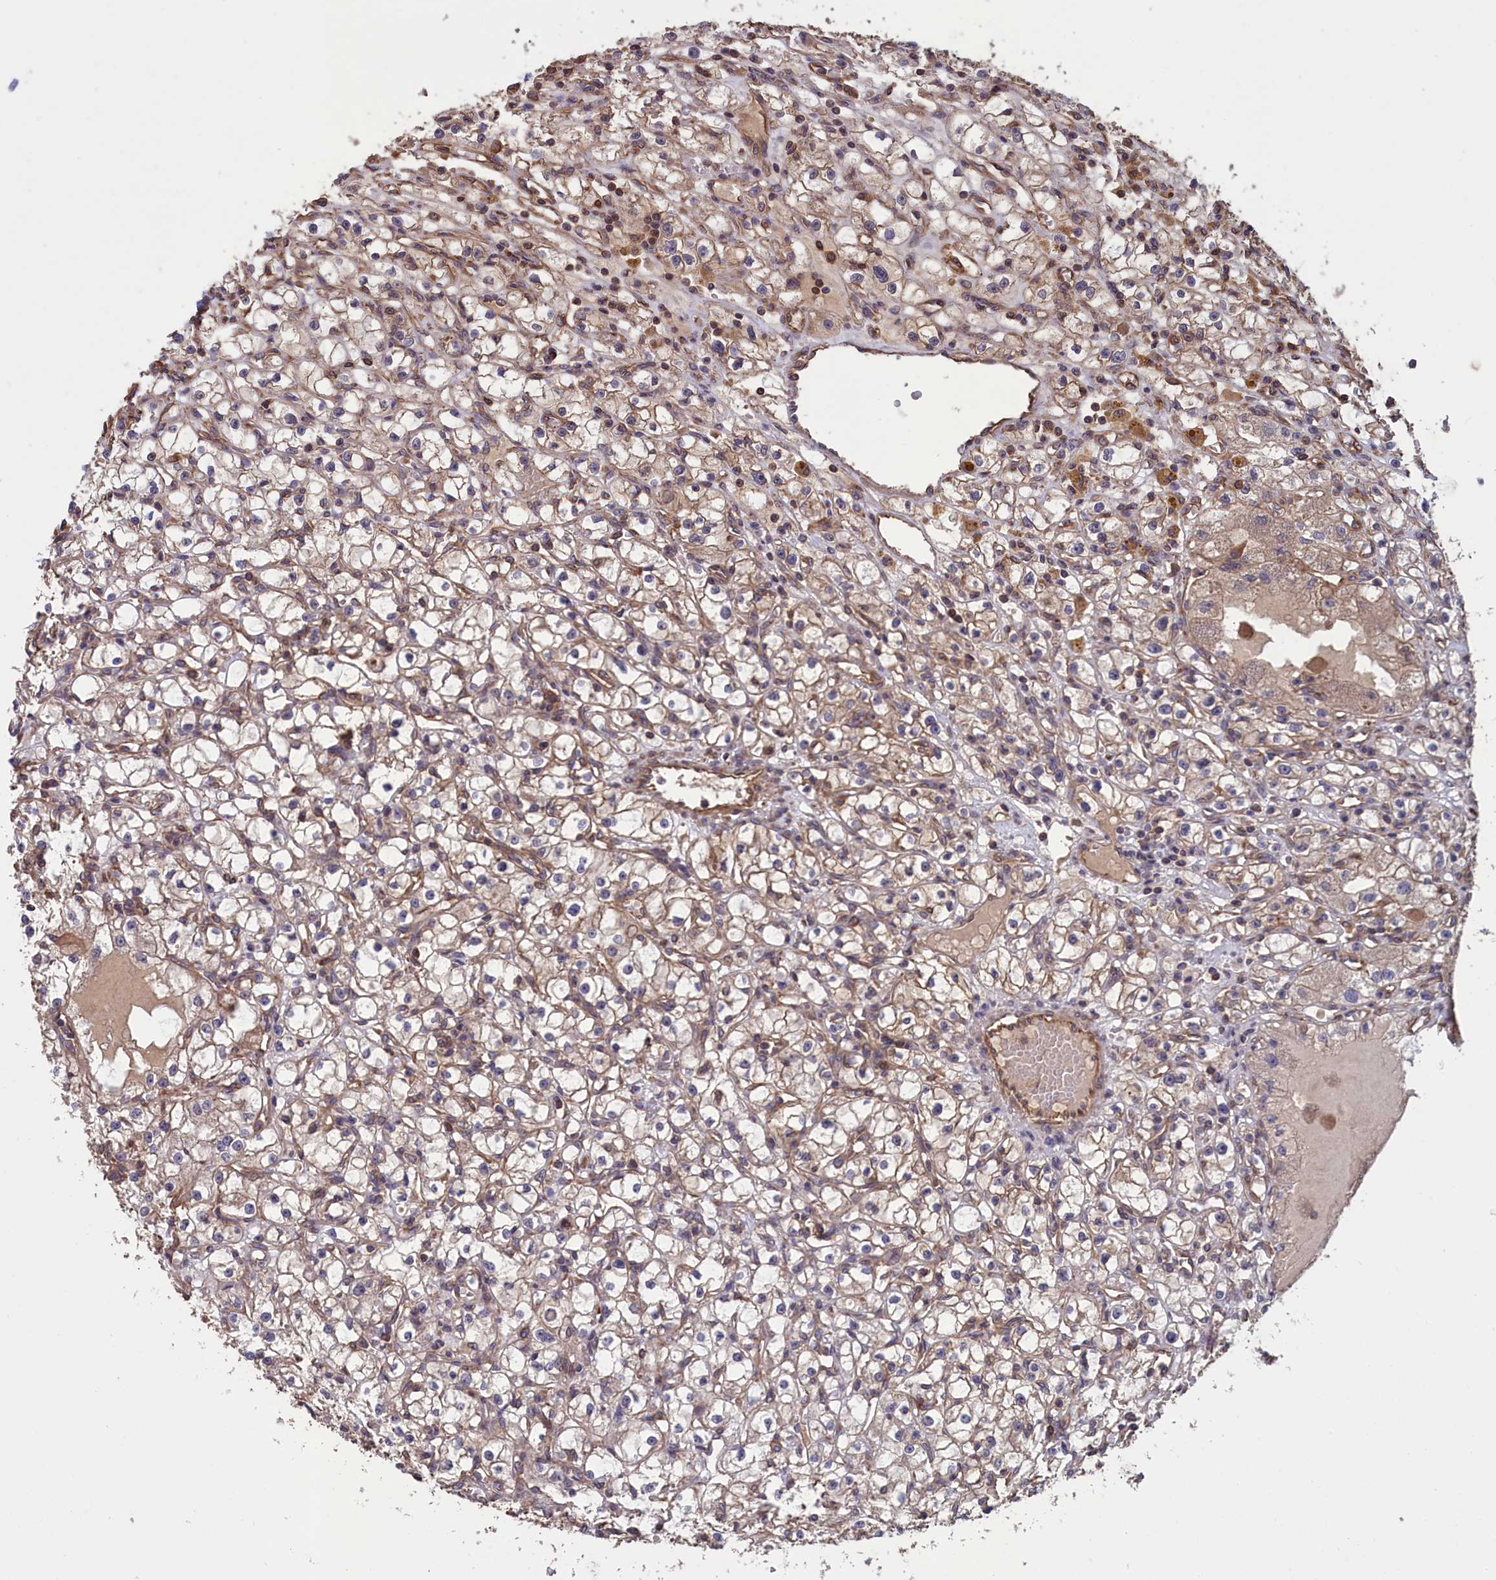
{"staining": {"intensity": "weak", "quantity": "25%-75%", "location": "cytoplasmic/membranous"}, "tissue": "renal cancer", "cell_type": "Tumor cells", "image_type": "cancer", "snomed": [{"axis": "morphology", "description": "Adenocarcinoma, NOS"}, {"axis": "topography", "description": "Kidney"}], "caption": "A micrograph showing weak cytoplasmic/membranous positivity in about 25%-75% of tumor cells in renal cancer (adenocarcinoma), as visualized by brown immunohistochemical staining.", "gene": "DAPK3", "patient": {"sex": "male", "age": 56}}